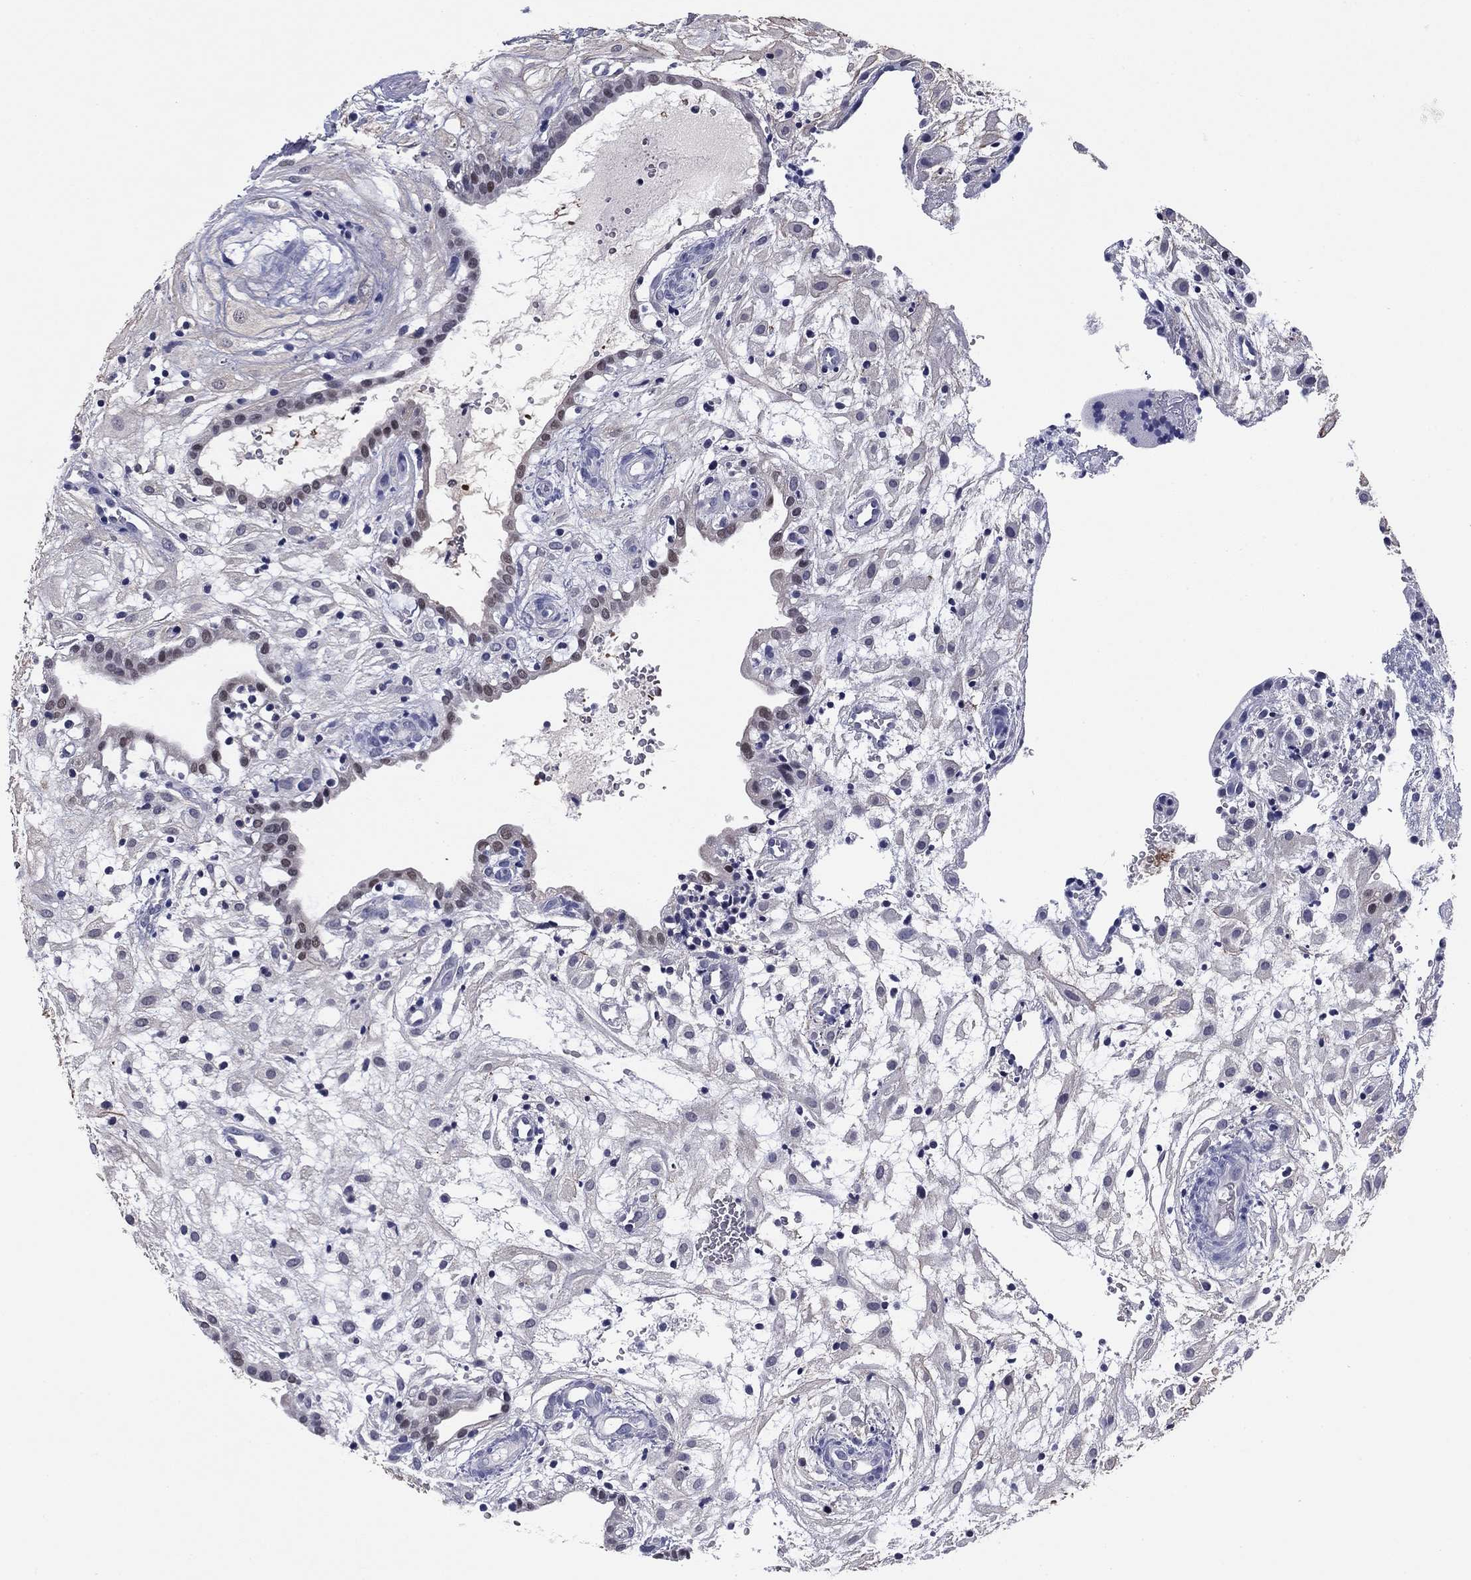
{"staining": {"intensity": "moderate", "quantity": "25%-75%", "location": "cytoplasmic/membranous"}, "tissue": "placenta", "cell_type": "Decidual cells", "image_type": "normal", "snomed": [{"axis": "morphology", "description": "Normal tissue, NOS"}, {"axis": "topography", "description": "Placenta"}], "caption": "A photomicrograph of human placenta stained for a protein displays moderate cytoplasmic/membranous brown staining in decidual cells. The staining is performed using DAB brown chromogen to label protein expression. The nuclei are counter-stained blue using hematoxylin.", "gene": "REXO5", "patient": {"sex": "female", "age": 24}}